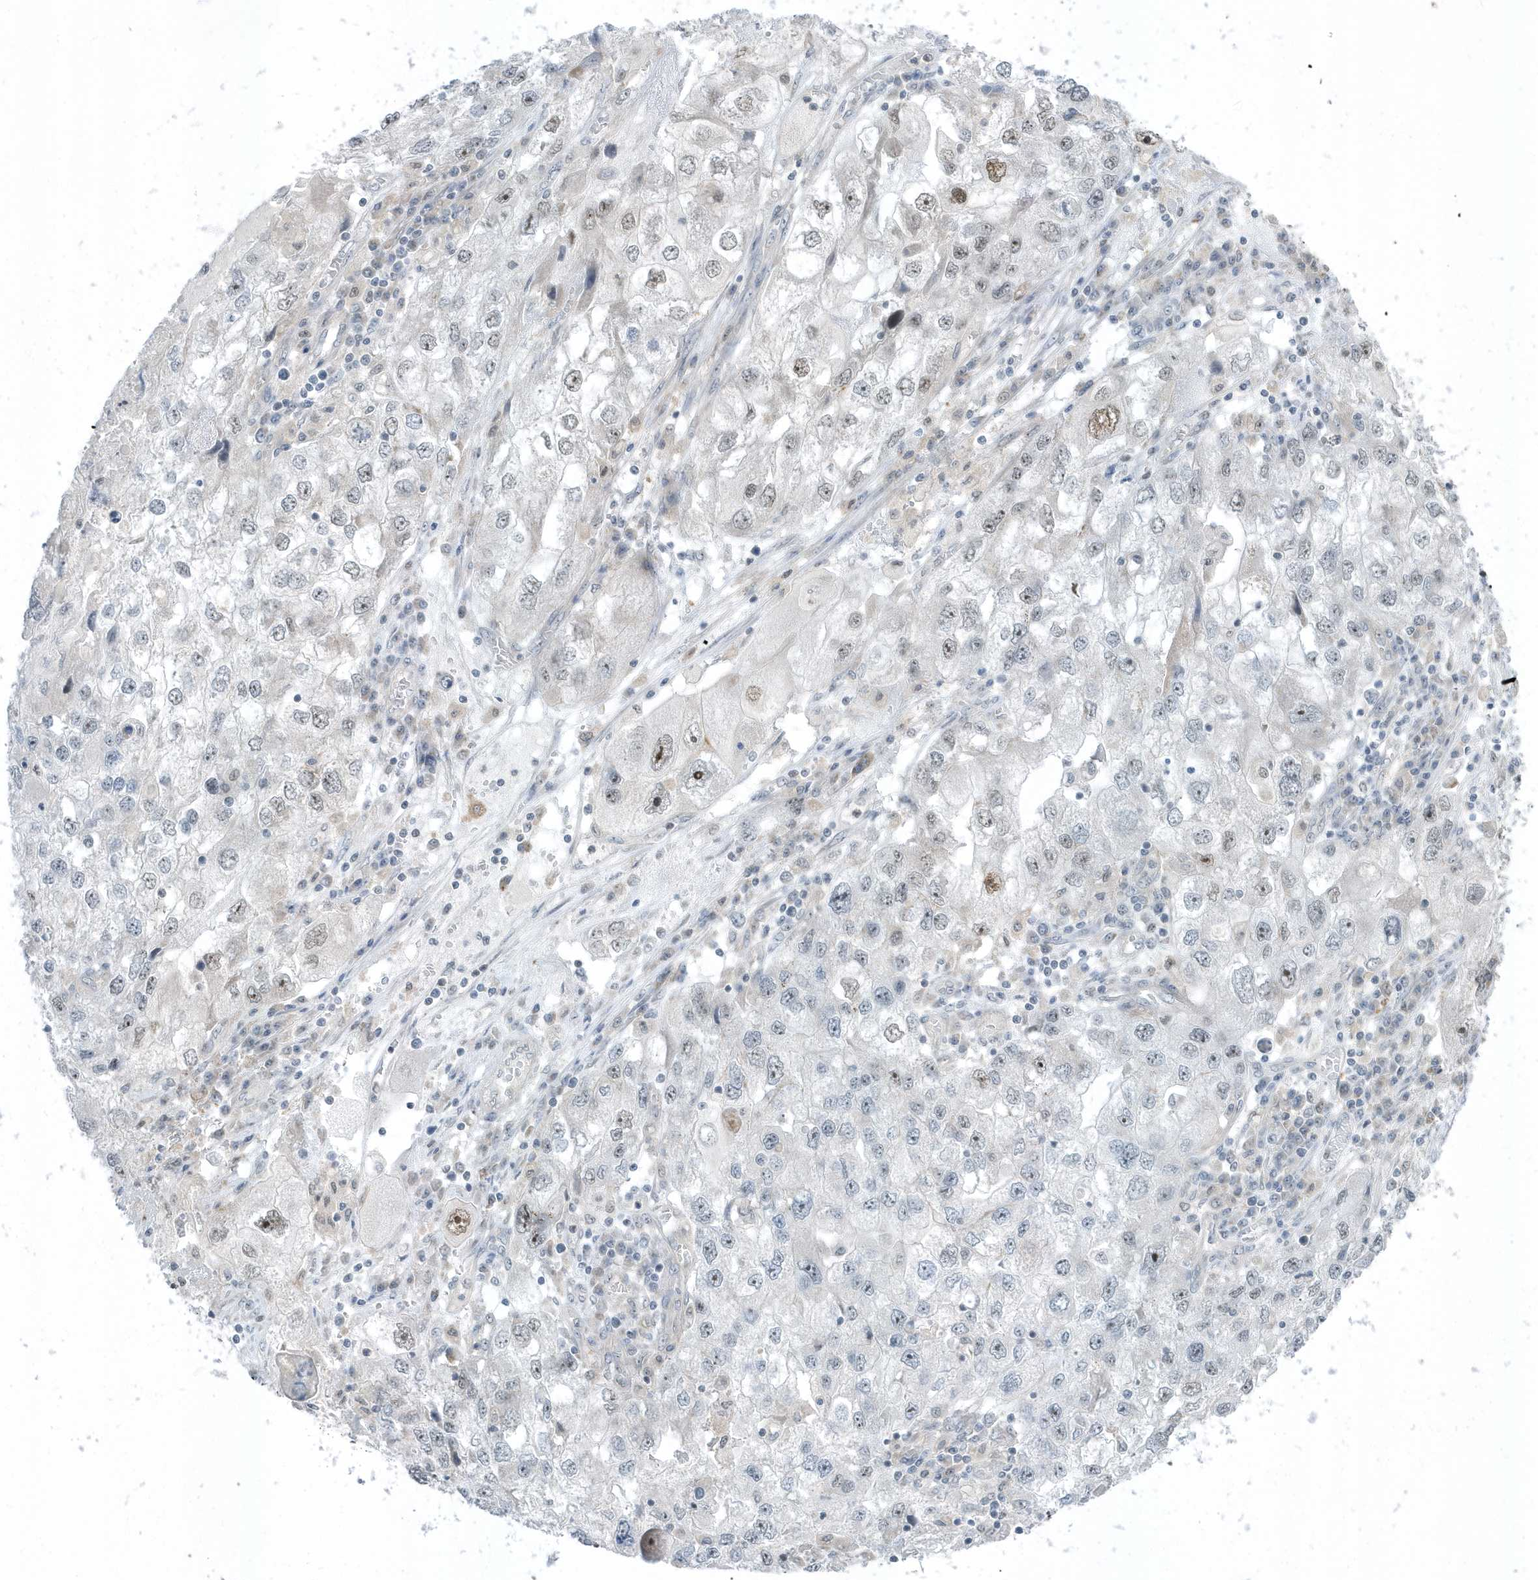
{"staining": {"intensity": "moderate", "quantity": "<25%", "location": "nuclear"}, "tissue": "endometrial cancer", "cell_type": "Tumor cells", "image_type": "cancer", "snomed": [{"axis": "morphology", "description": "Adenocarcinoma, NOS"}, {"axis": "topography", "description": "Endometrium"}], "caption": "Brown immunohistochemical staining in endometrial cancer reveals moderate nuclear expression in about <25% of tumor cells.", "gene": "ZNF740", "patient": {"sex": "female", "age": 49}}